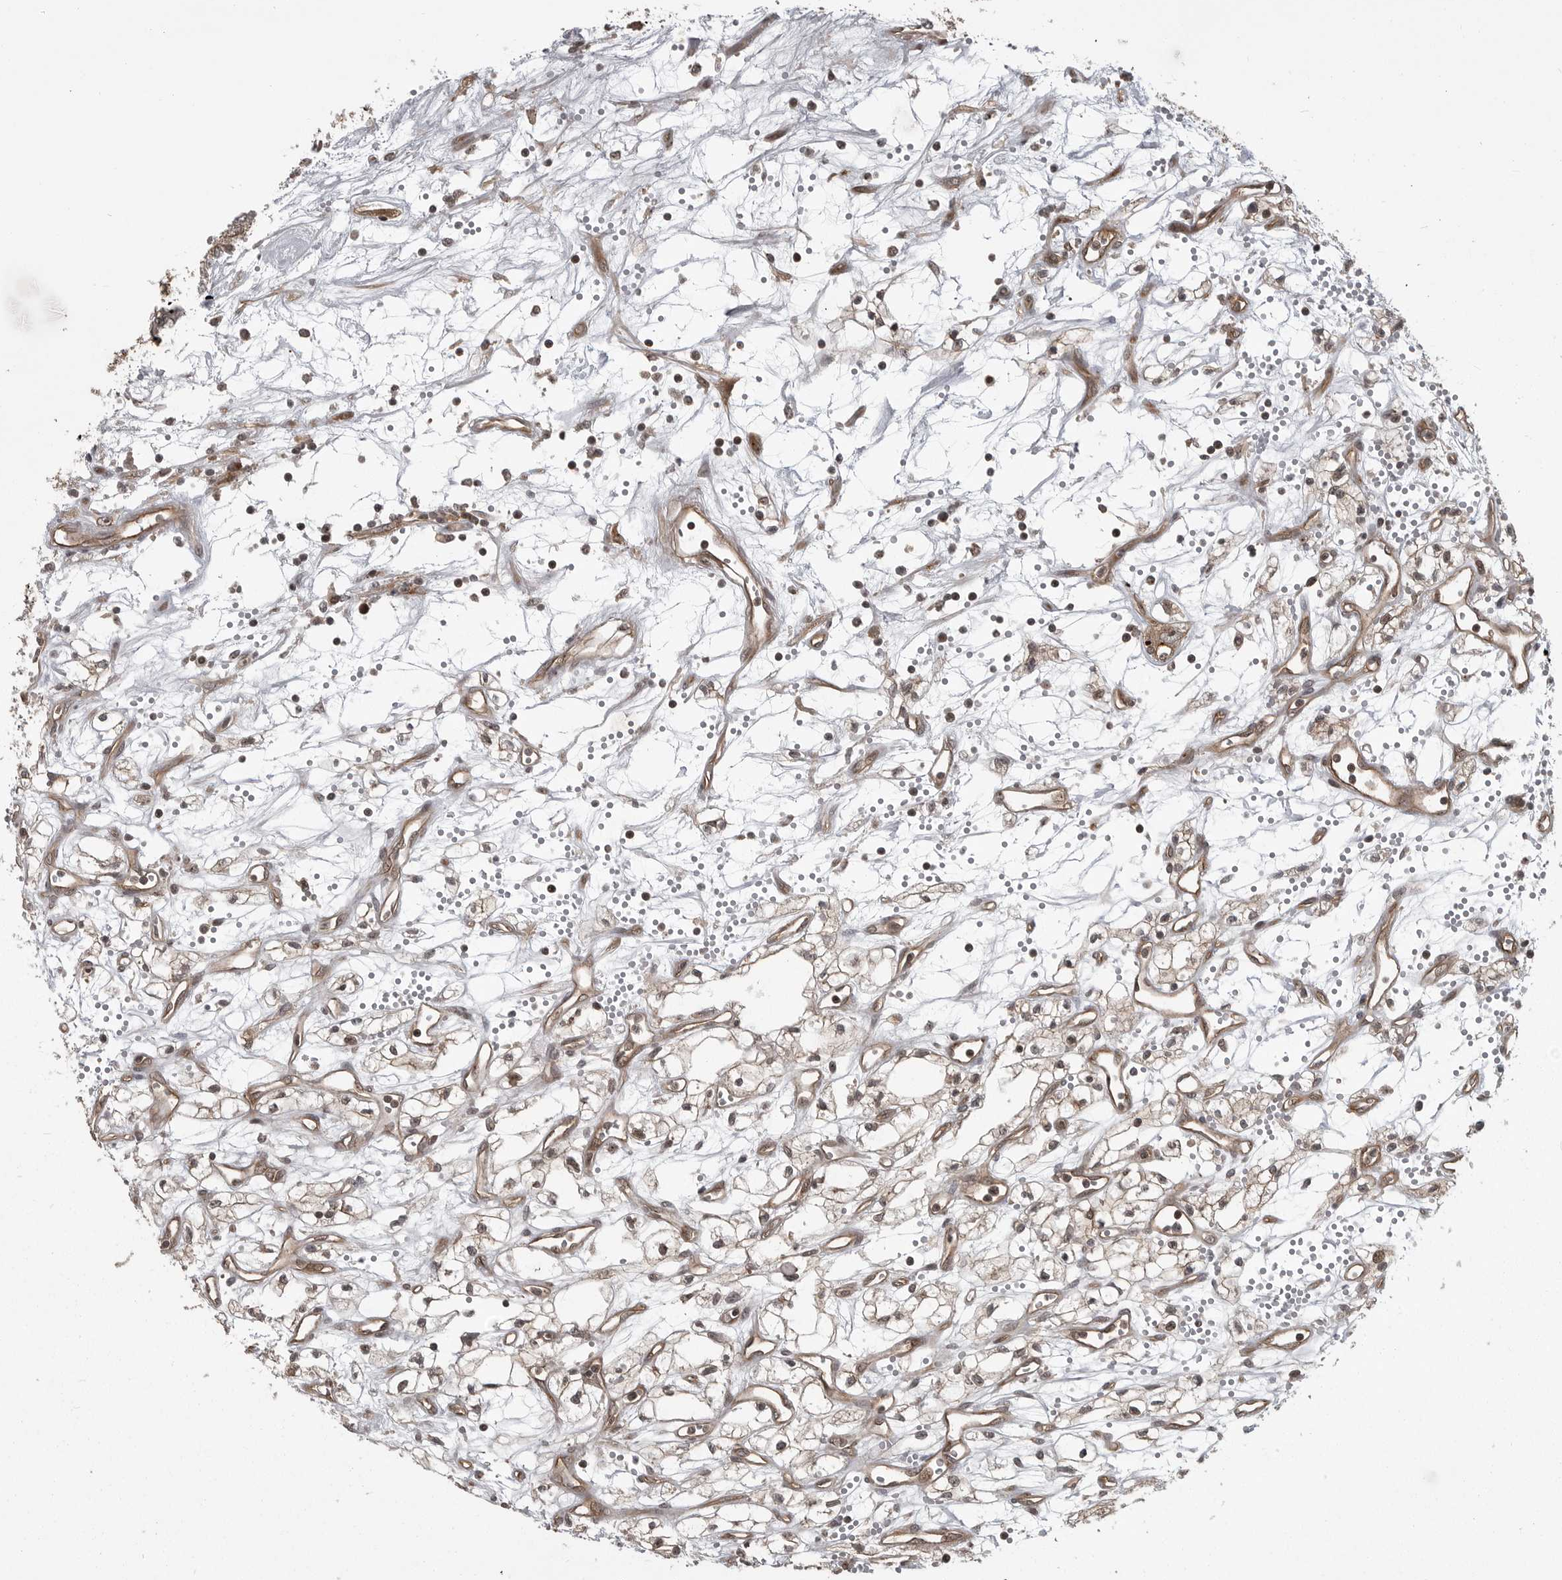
{"staining": {"intensity": "weak", "quantity": ">75%", "location": "cytoplasmic/membranous"}, "tissue": "renal cancer", "cell_type": "Tumor cells", "image_type": "cancer", "snomed": [{"axis": "morphology", "description": "Adenocarcinoma, NOS"}, {"axis": "topography", "description": "Kidney"}], "caption": "The histopathology image shows staining of renal cancer, revealing weak cytoplasmic/membranous protein staining (brown color) within tumor cells.", "gene": "DNAJC8", "patient": {"sex": "male", "age": 59}}